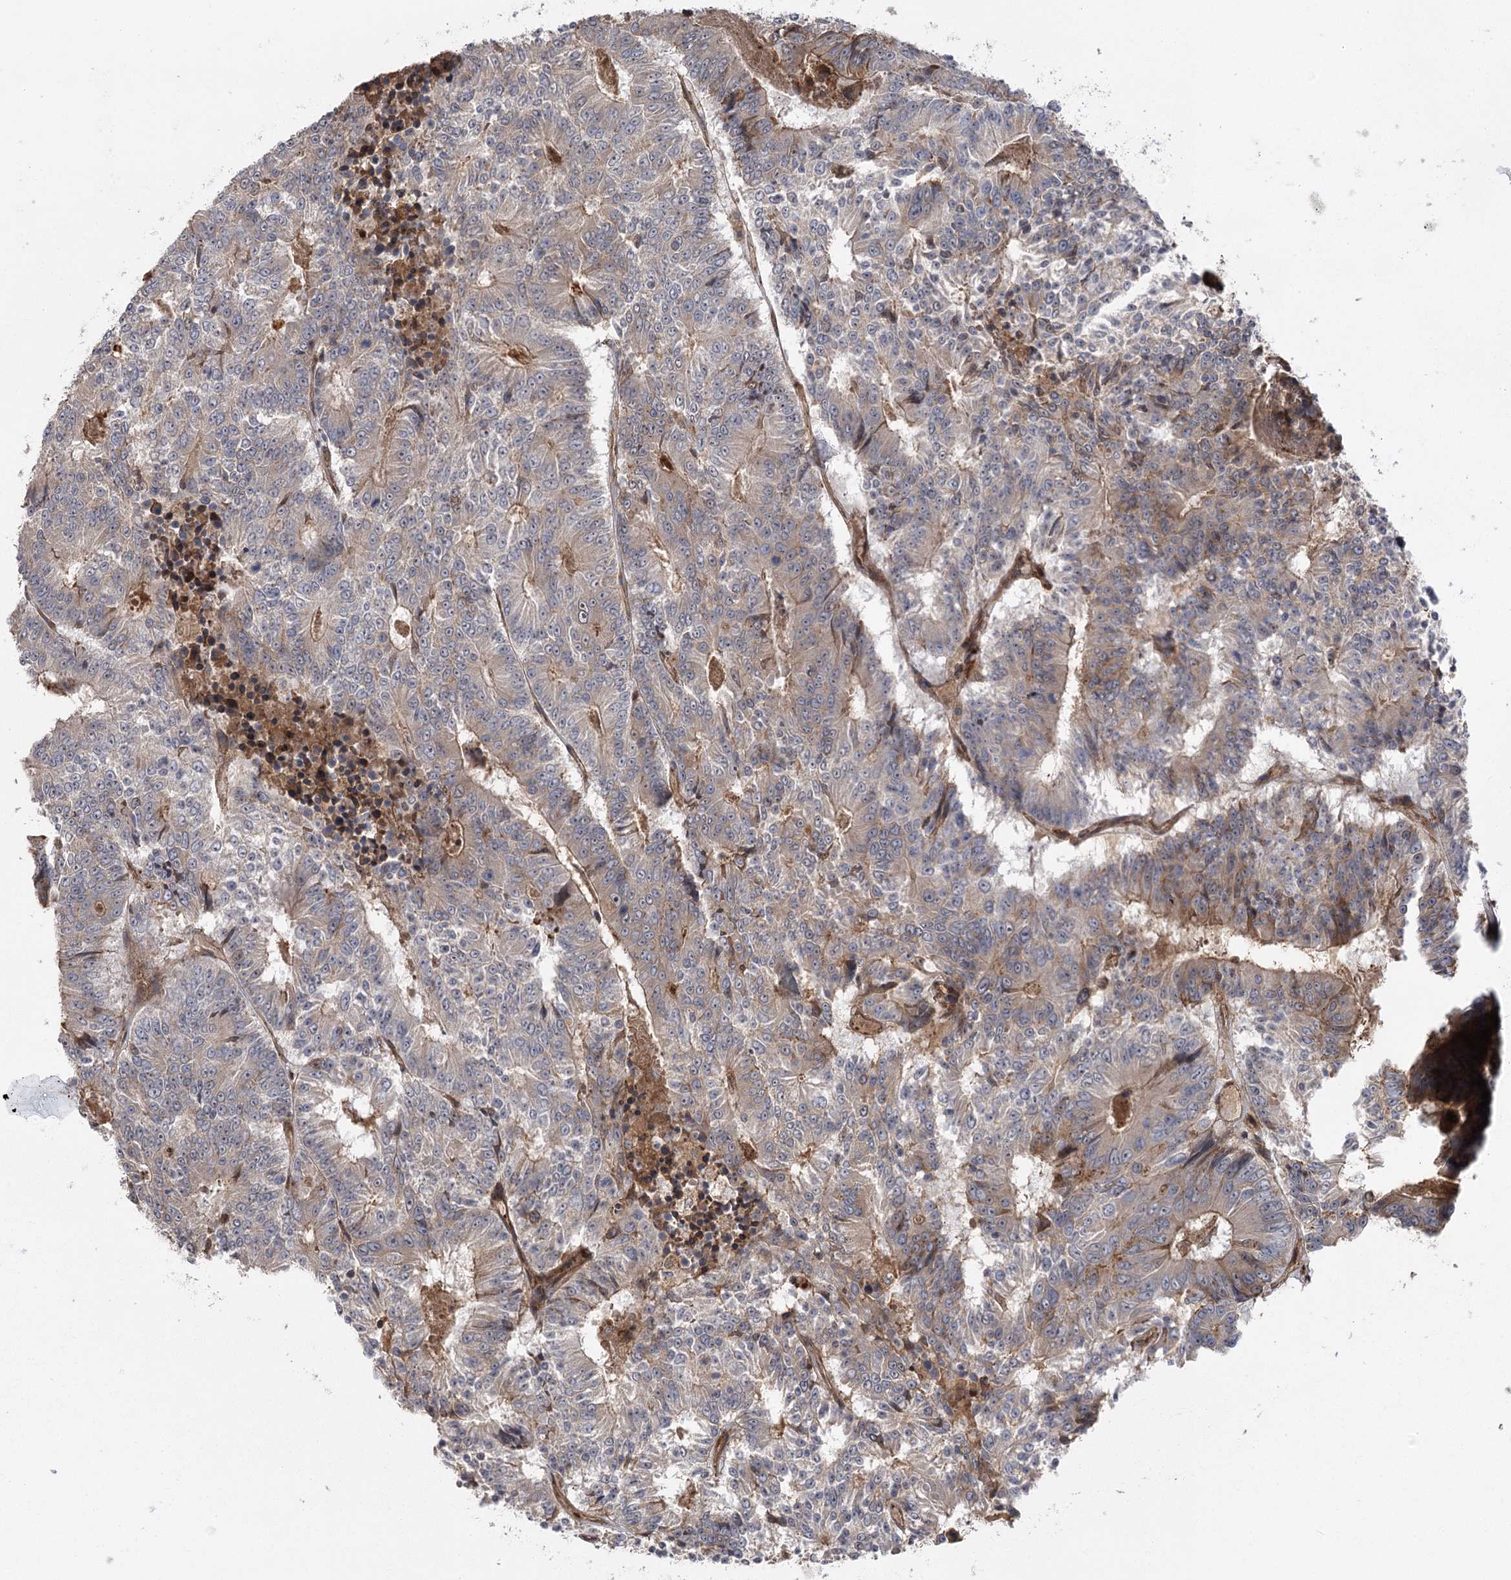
{"staining": {"intensity": "weak", "quantity": "25%-75%", "location": "cytoplasmic/membranous"}, "tissue": "colorectal cancer", "cell_type": "Tumor cells", "image_type": "cancer", "snomed": [{"axis": "morphology", "description": "Adenocarcinoma, NOS"}, {"axis": "topography", "description": "Colon"}], "caption": "Human colorectal adenocarcinoma stained with a protein marker exhibits weak staining in tumor cells.", "gene": "KCNN2", "patient": {"sex": "male", "age": 83}}